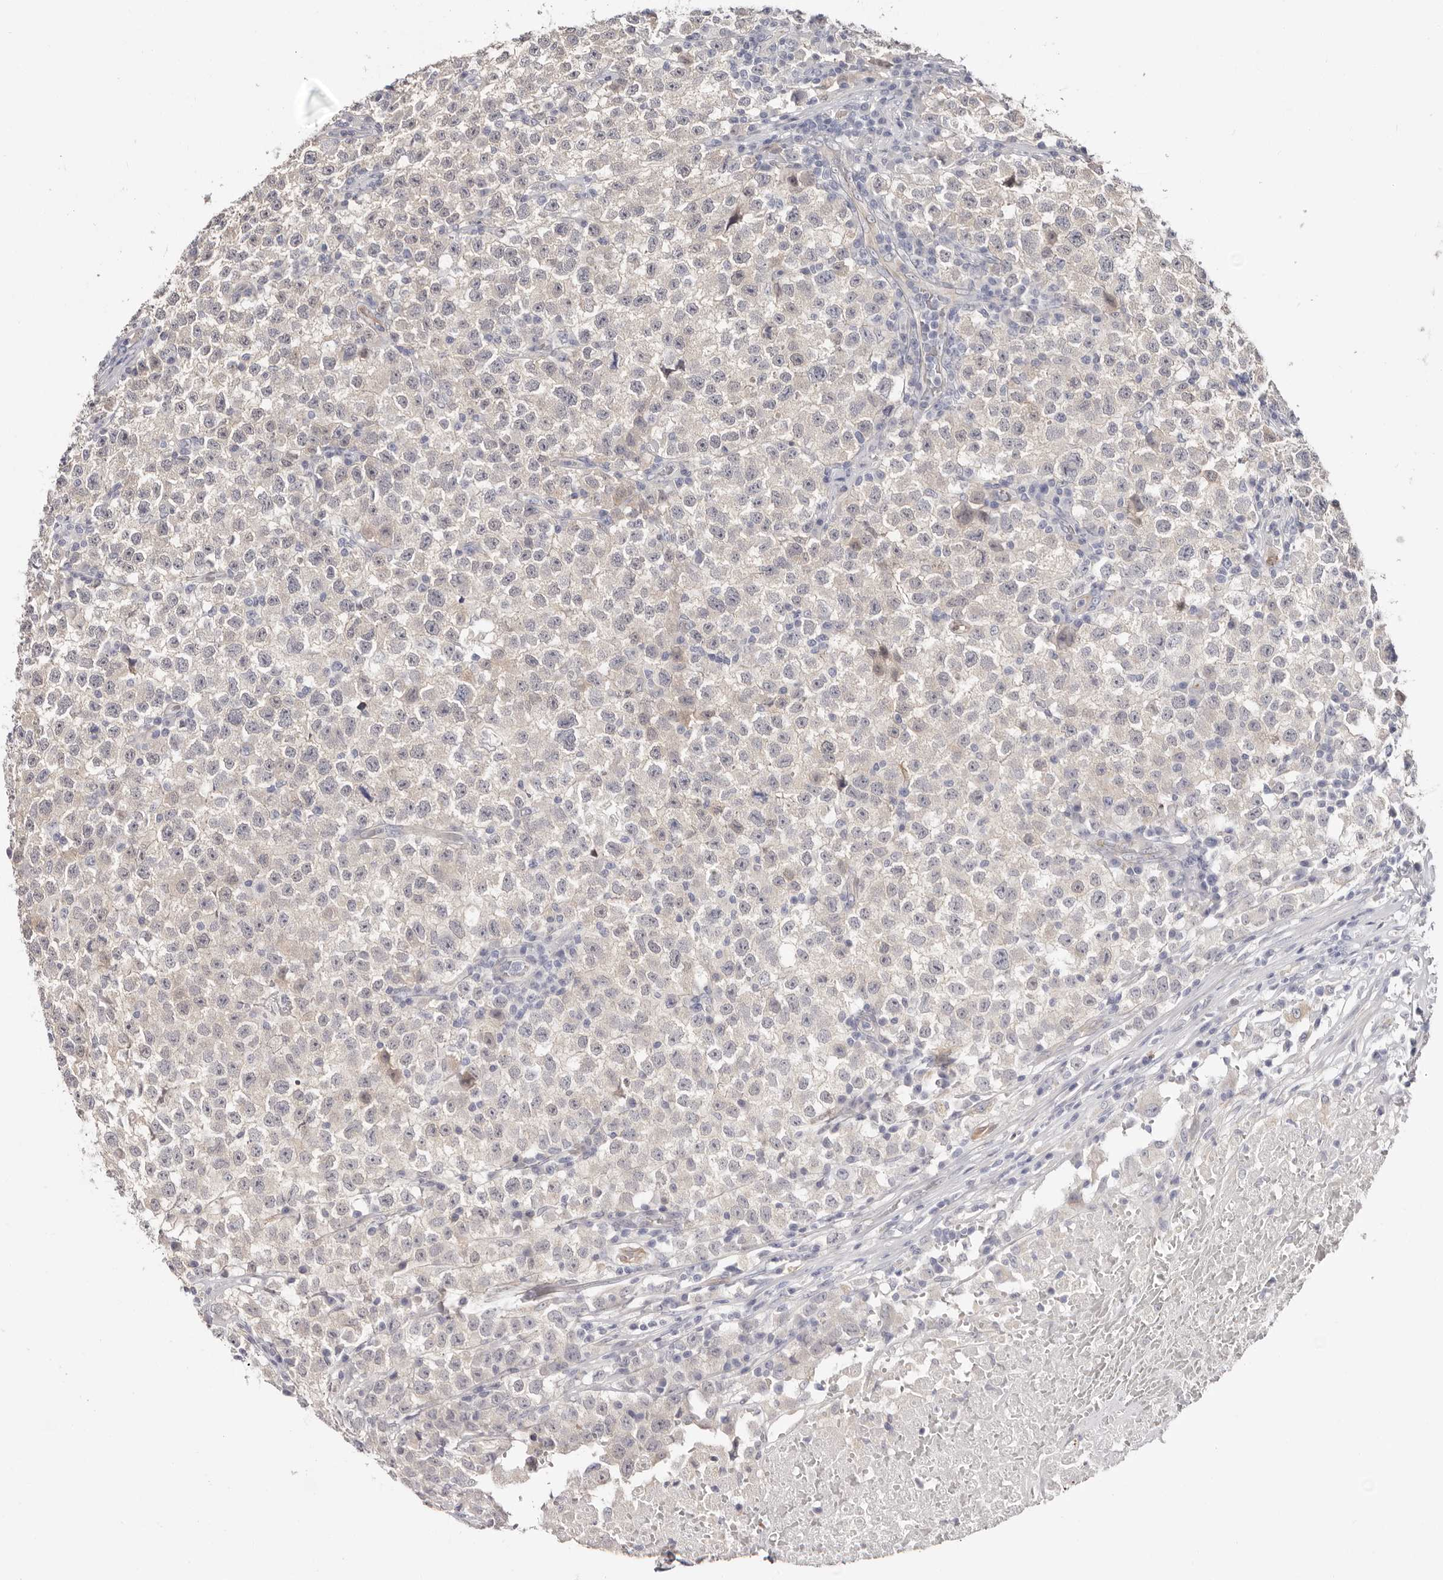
{"staining": {"intensity": "negative", "quantity": "none", "location": "none"}, "tissue": "testis cancer", "cell_type": "Tumor cells", "image_type": "cancer", "snomed": [{"axis": "morphology", "description": "Seminoma, NOS"}, {"axis": "topography", "description": "Testis"}], "caption": "Human seminoma (testis) stained for a protein using immunohistochemistry (IHC) reveals no staining in tumor cells.", "gene": "PKDCC", "patient": {"sex": "male", "age": 22}}